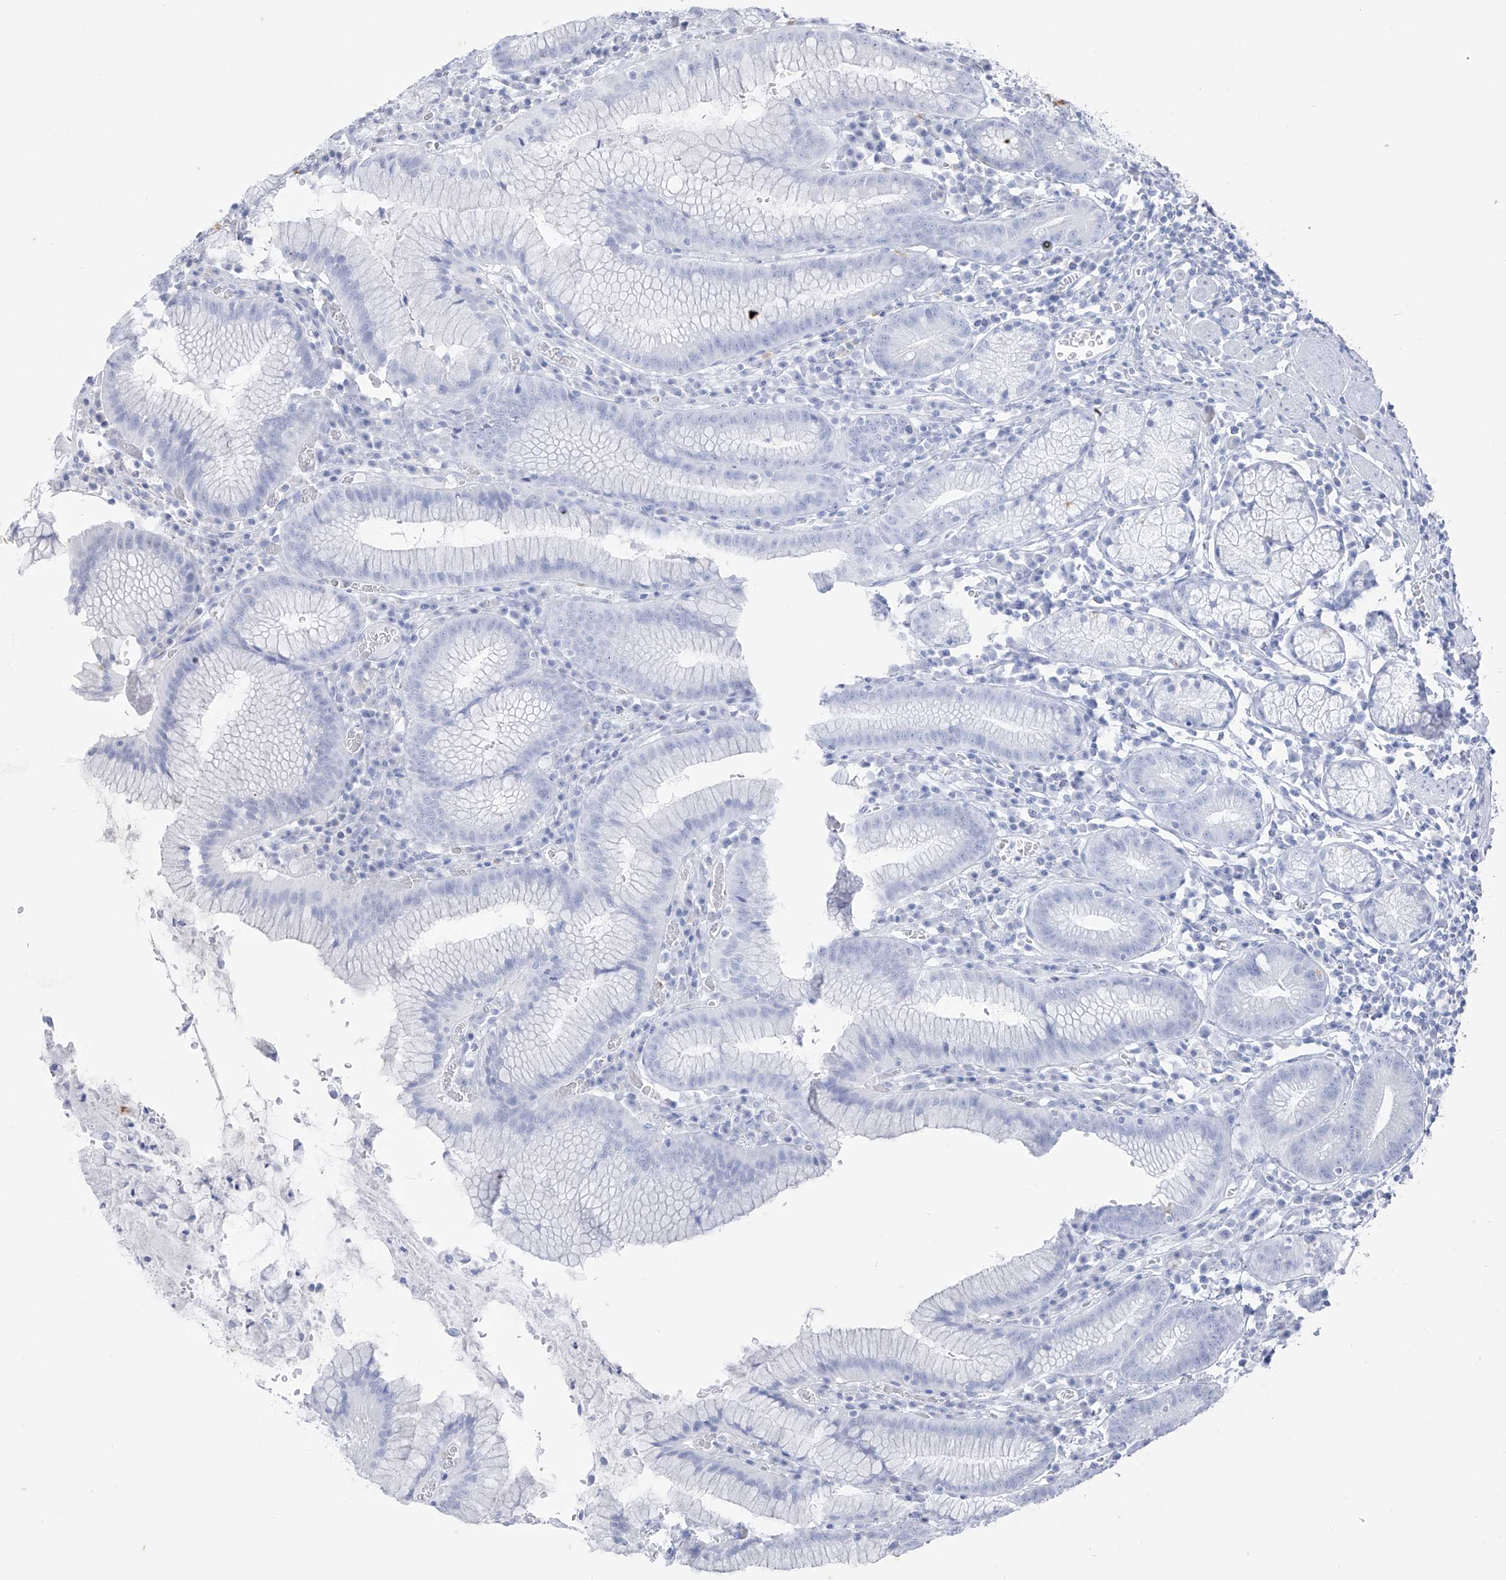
{"staining": {"intensity": "negative", "quantity": "none", "location": "none"}, "tissue": "stomach", "cell_type": "Glandular cells", "image_type": "normal", "snomed": [{"axis": "morphology", "description": "Normal tissue, NOS"}, {"axis": "topography", "description": "Stomach"}], "caption": "The micrograph demonstrates no significant expression in glandular cells of stomach. The staining is performed using DAB (3,3'-diaminobenzidine) brown chromogen with nuclei counter-stained in using hematoxylin.", "gene": "CX3CR1", "patient": {"sex": "male", "age": 55}}